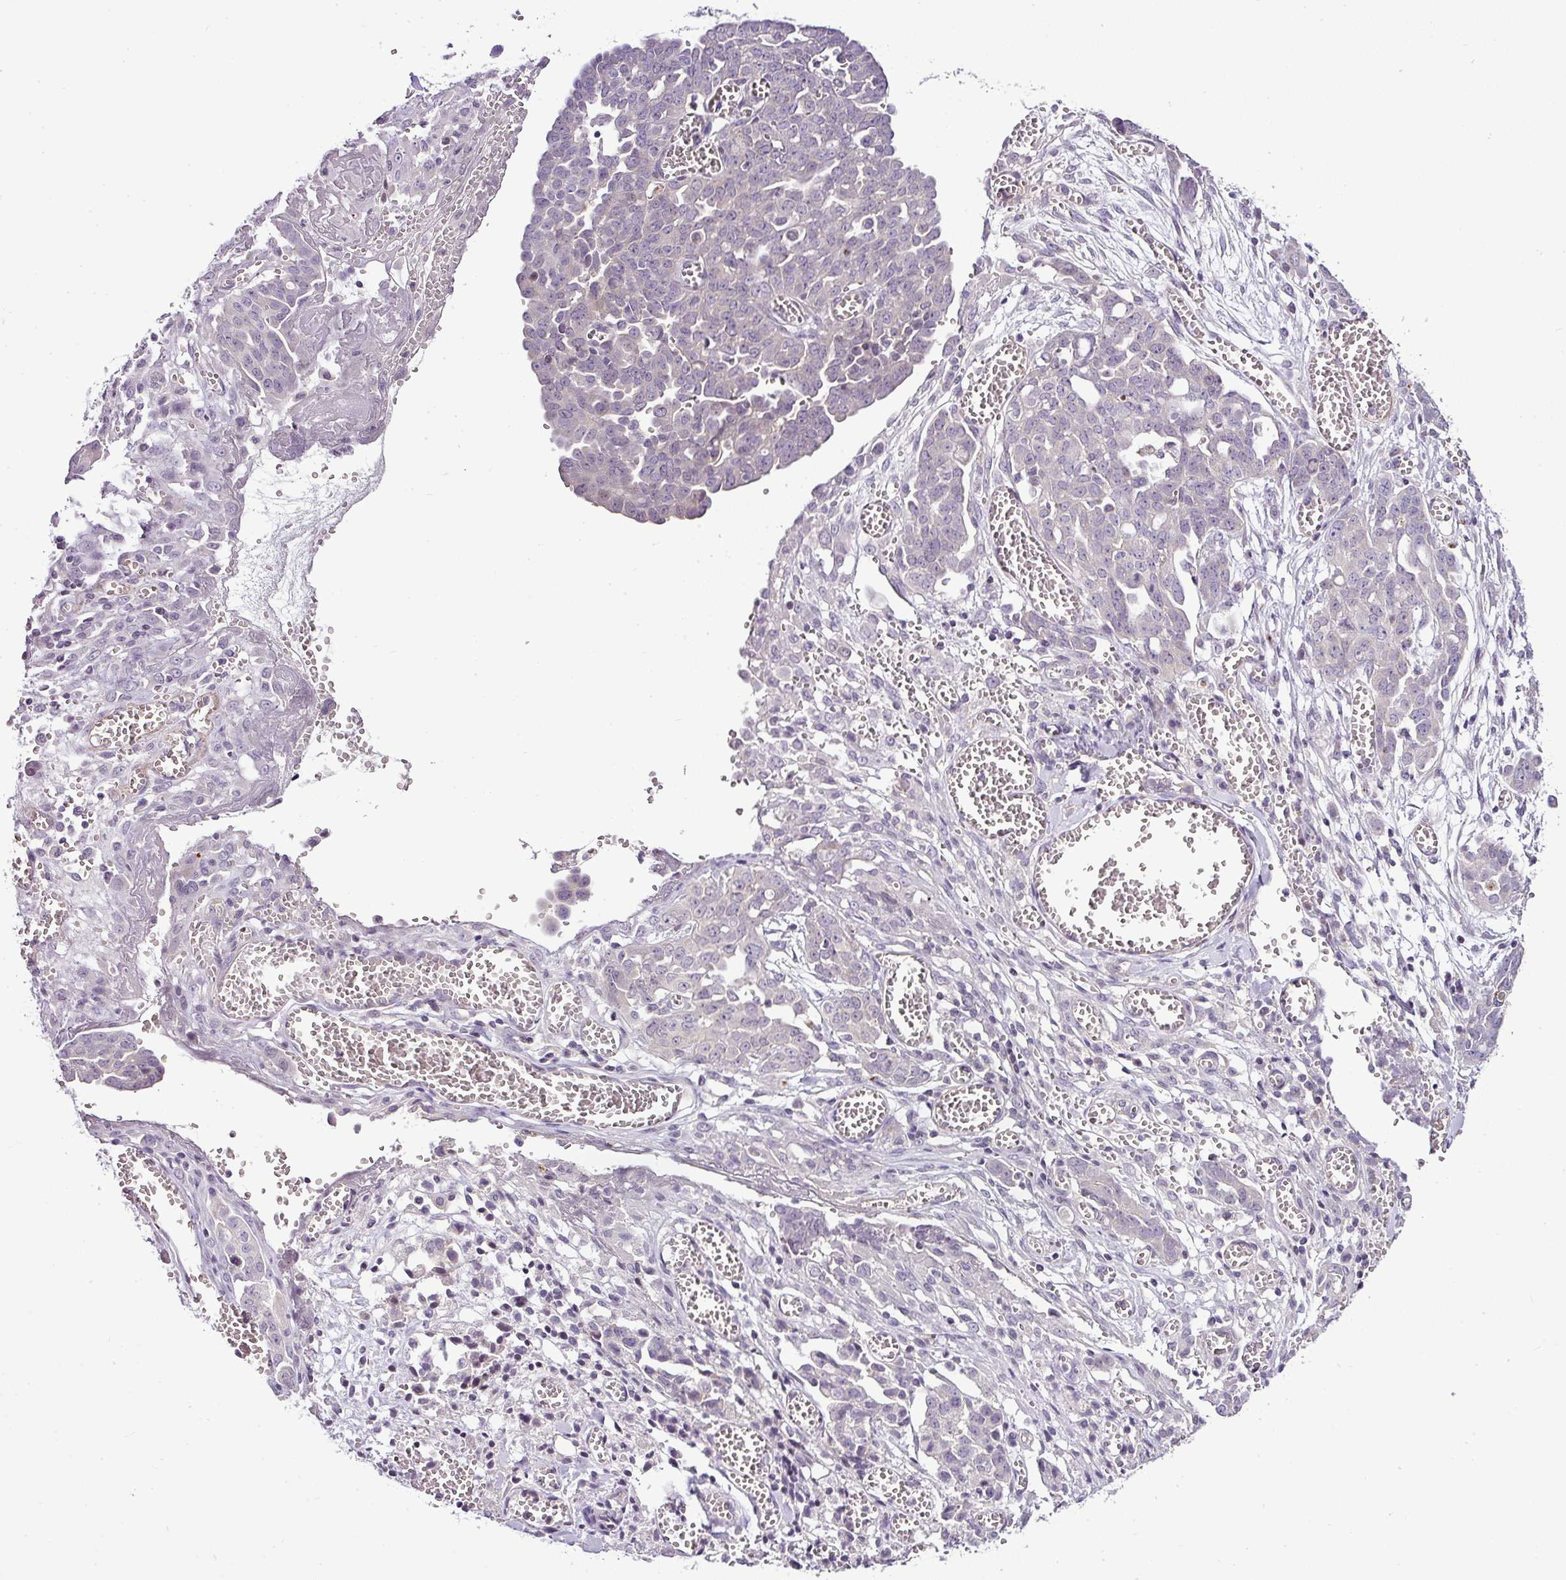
{"staining": {"intensity": "negative", "quantity": "none", "location": "none"}, "tissue": "ovarian cancer", "cell_type": "Tumor cells", "image_type": "cancer", "snomed": [{"axis": "morphology", "description": "Cystadenocarcinoma, serous, NOS"}, {"axis": "topography", "description": "Soft tissue"}, {"axis": "topography", "description": "Ovary"}], "caption": "Tumor cells show no significant protein staining in ovarian serous cystadenocarcinoma.", "gene": "TEX30", "patient": {"sex": "female", "age": 57}}